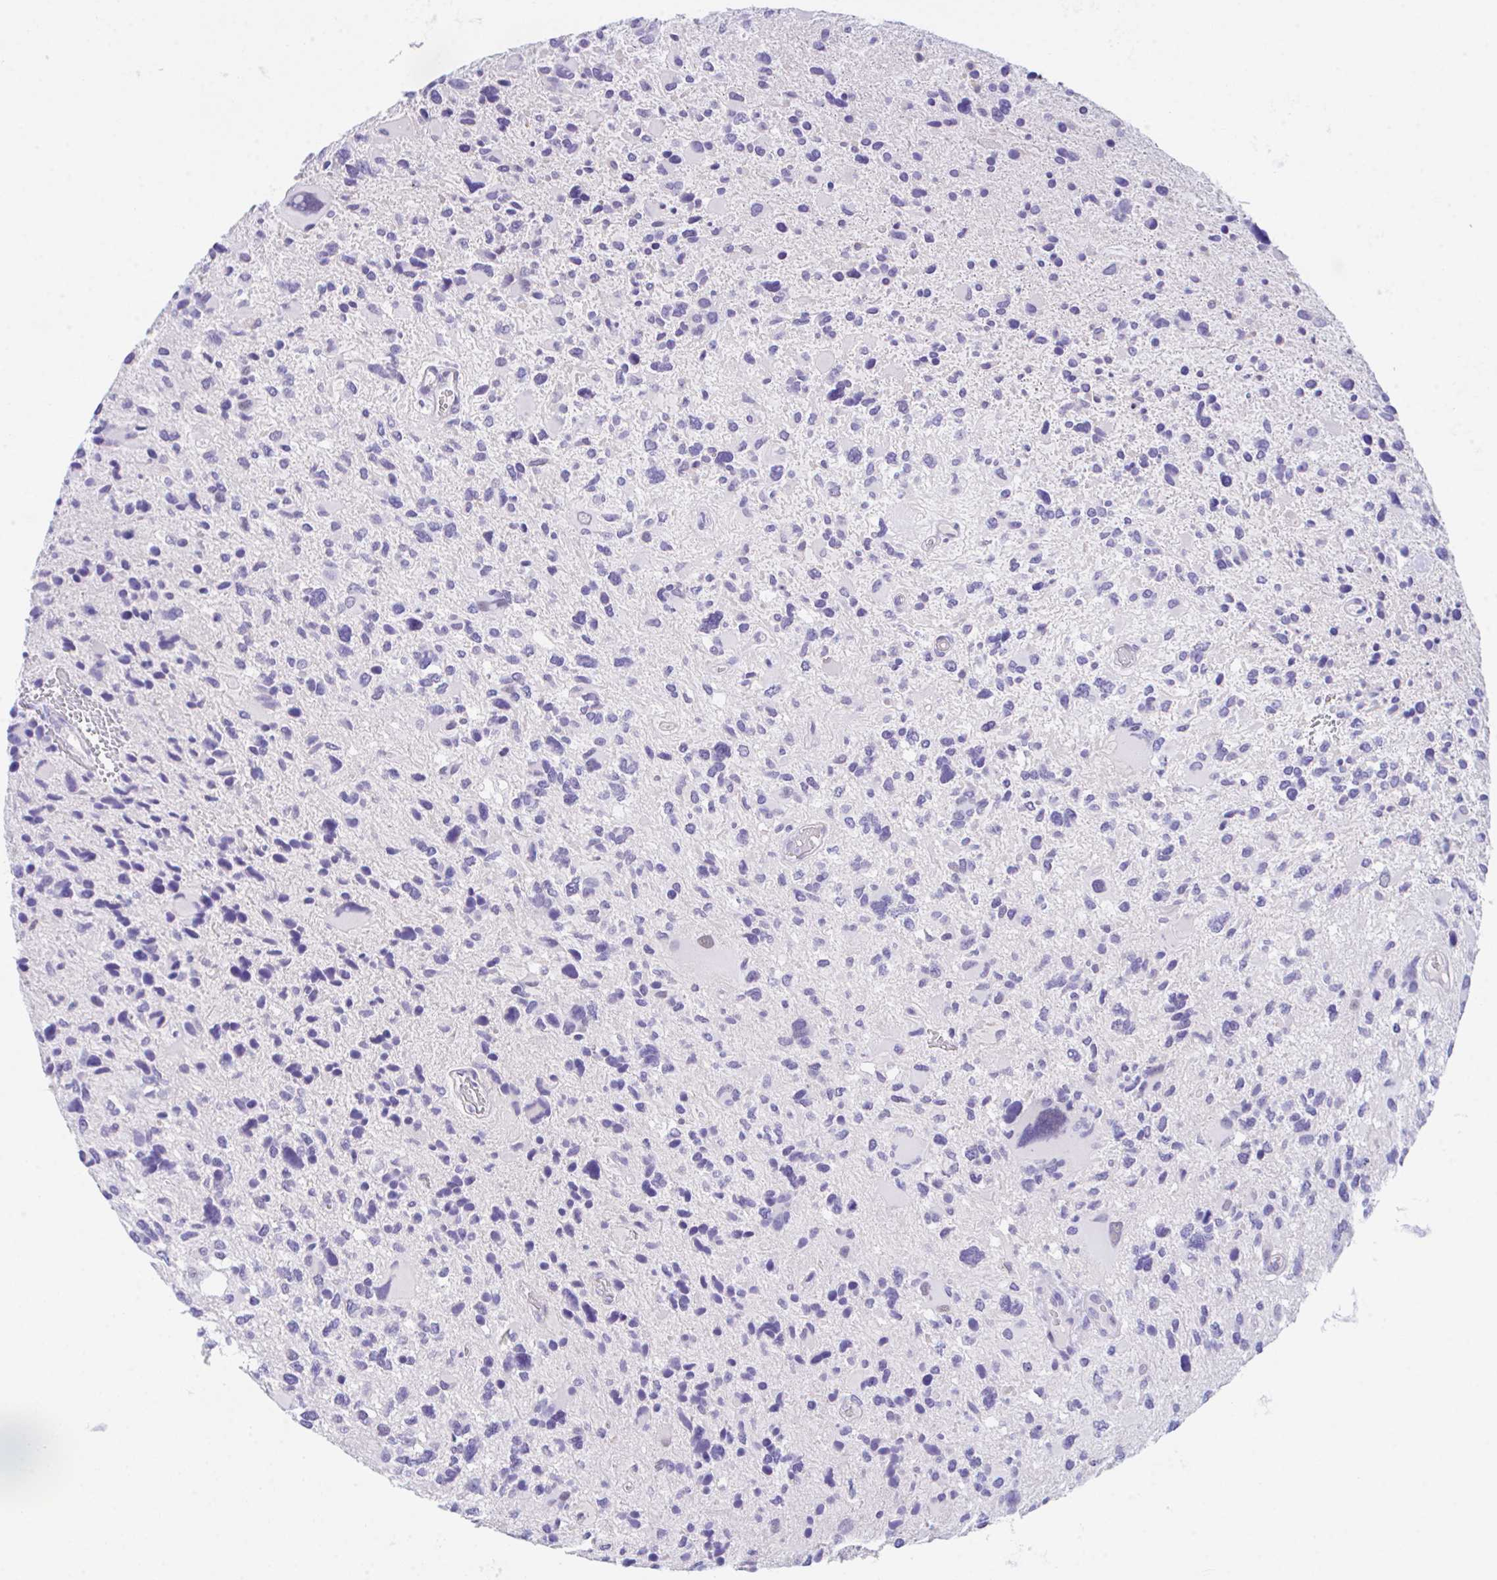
{"staining": {"intensity": "negative", "quantity": "none", "location": "none"}, "tissue": "glioma", "cell_type": "Tumor cells", "image_type": "cancer", "snomed": [{"axis": "morphology", "description": "Glioma, malignant, High grade"}, {"axis": "topography", "description": "Brain"}], "caption": "DAB (3,3'-diaminobenzidine) immunohistochemical staining of human malignant glioma (high-grade) exhibits no significant positivity in tumor cells.", "gene": "HOXB4", "patient": {"sex": "female", "age": 11}}